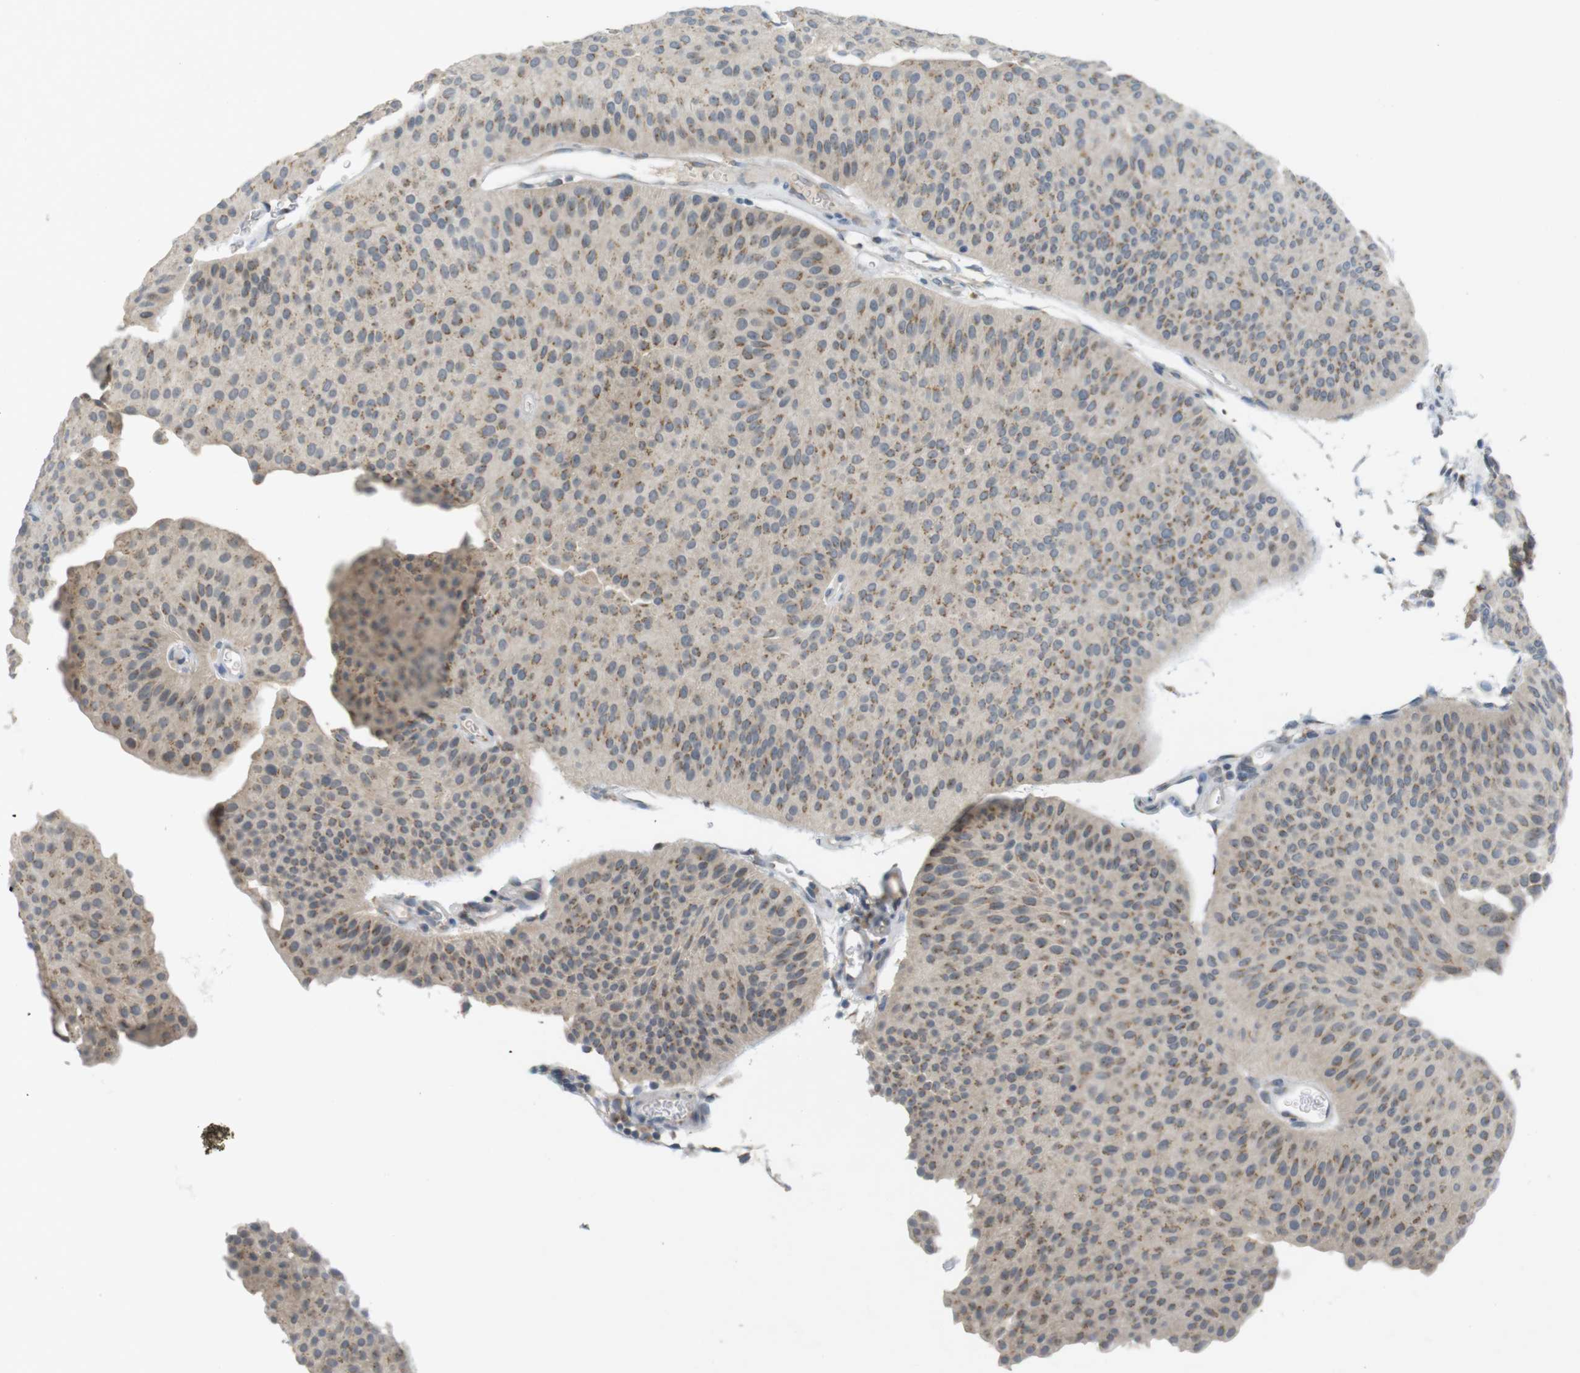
{"staining": {"intensity": "moderate", "quantity": ">75%", "location": "cytoplasmic/membranous"}, "tissue": "urothelial cancer", "cell_type": "Tumor cells", "image_type": "cancer", "snomed": [{"axis": "morphology", "description": "Urothelial carcinoma, Low grade"}, {"axis": "topography", "description": "Urinary bladder"}], "caption": "The immunohistochemical stain labels moderate cytoplasmic/membranous positivity in tumor cells of urothelial cancer tissue.", "gene": "YIPF3", "patient": {"sex": "female", "age": 60}}